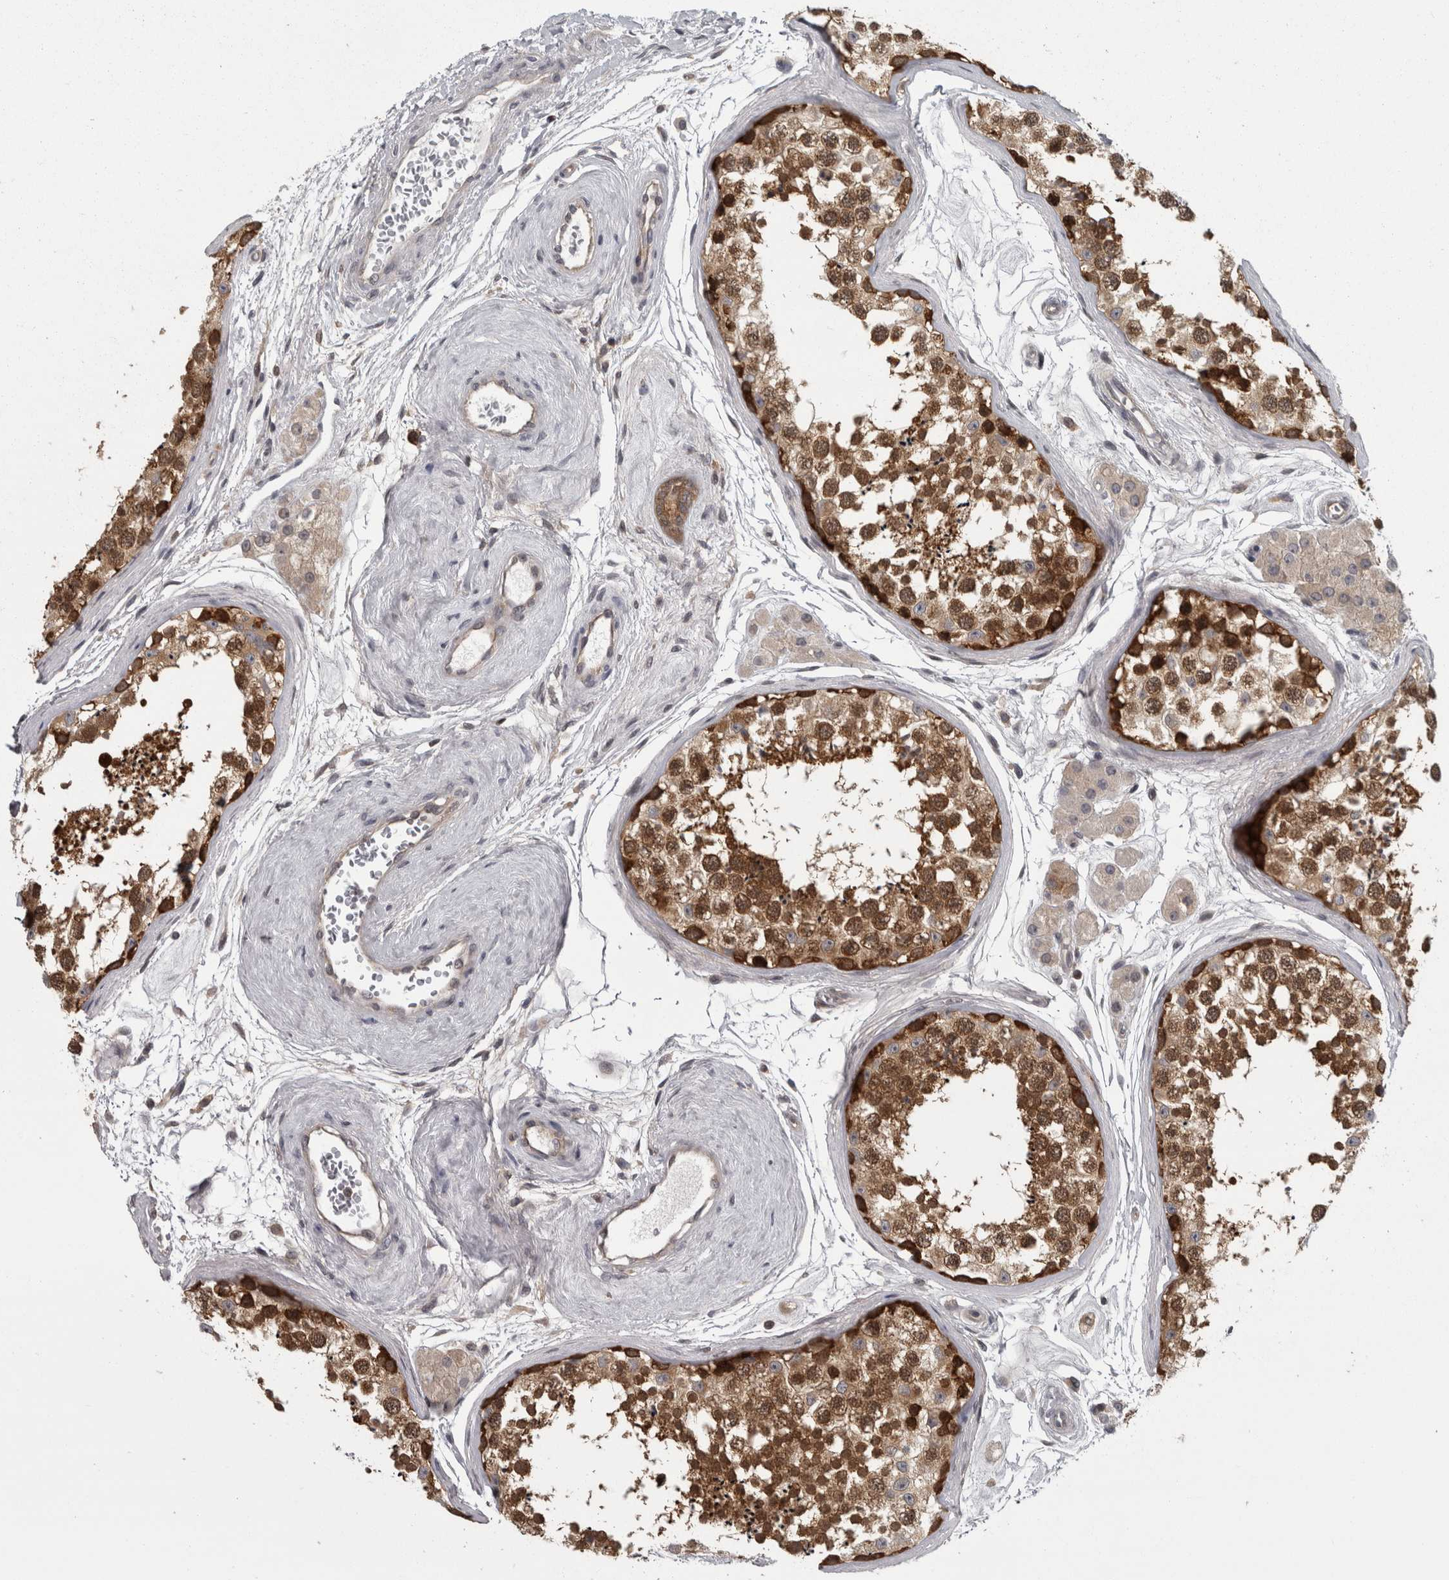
{"staining": {"intensity": "strong", "quantity": ">75%", "location": "cytoplasmic/membranous"}, "tissue": "testis", "cell_type": "Cells in seminiferous ducts", "image_type": "normal", "snomed": [{"axis": "morphology", "description": "Normal tissue, NOS"}, {"axis": "topography", "description": "Testis"}], "caption": "Cells in seminiferous ducts exhibit high levels of strong cytoplasmic/membranous positivity in approximately >75% of cells in normal human testis. (IHC, brightfield microscopy, high magnification).", "gene": "CACYBP", "patient": {"sex": "male", "age": 56}}